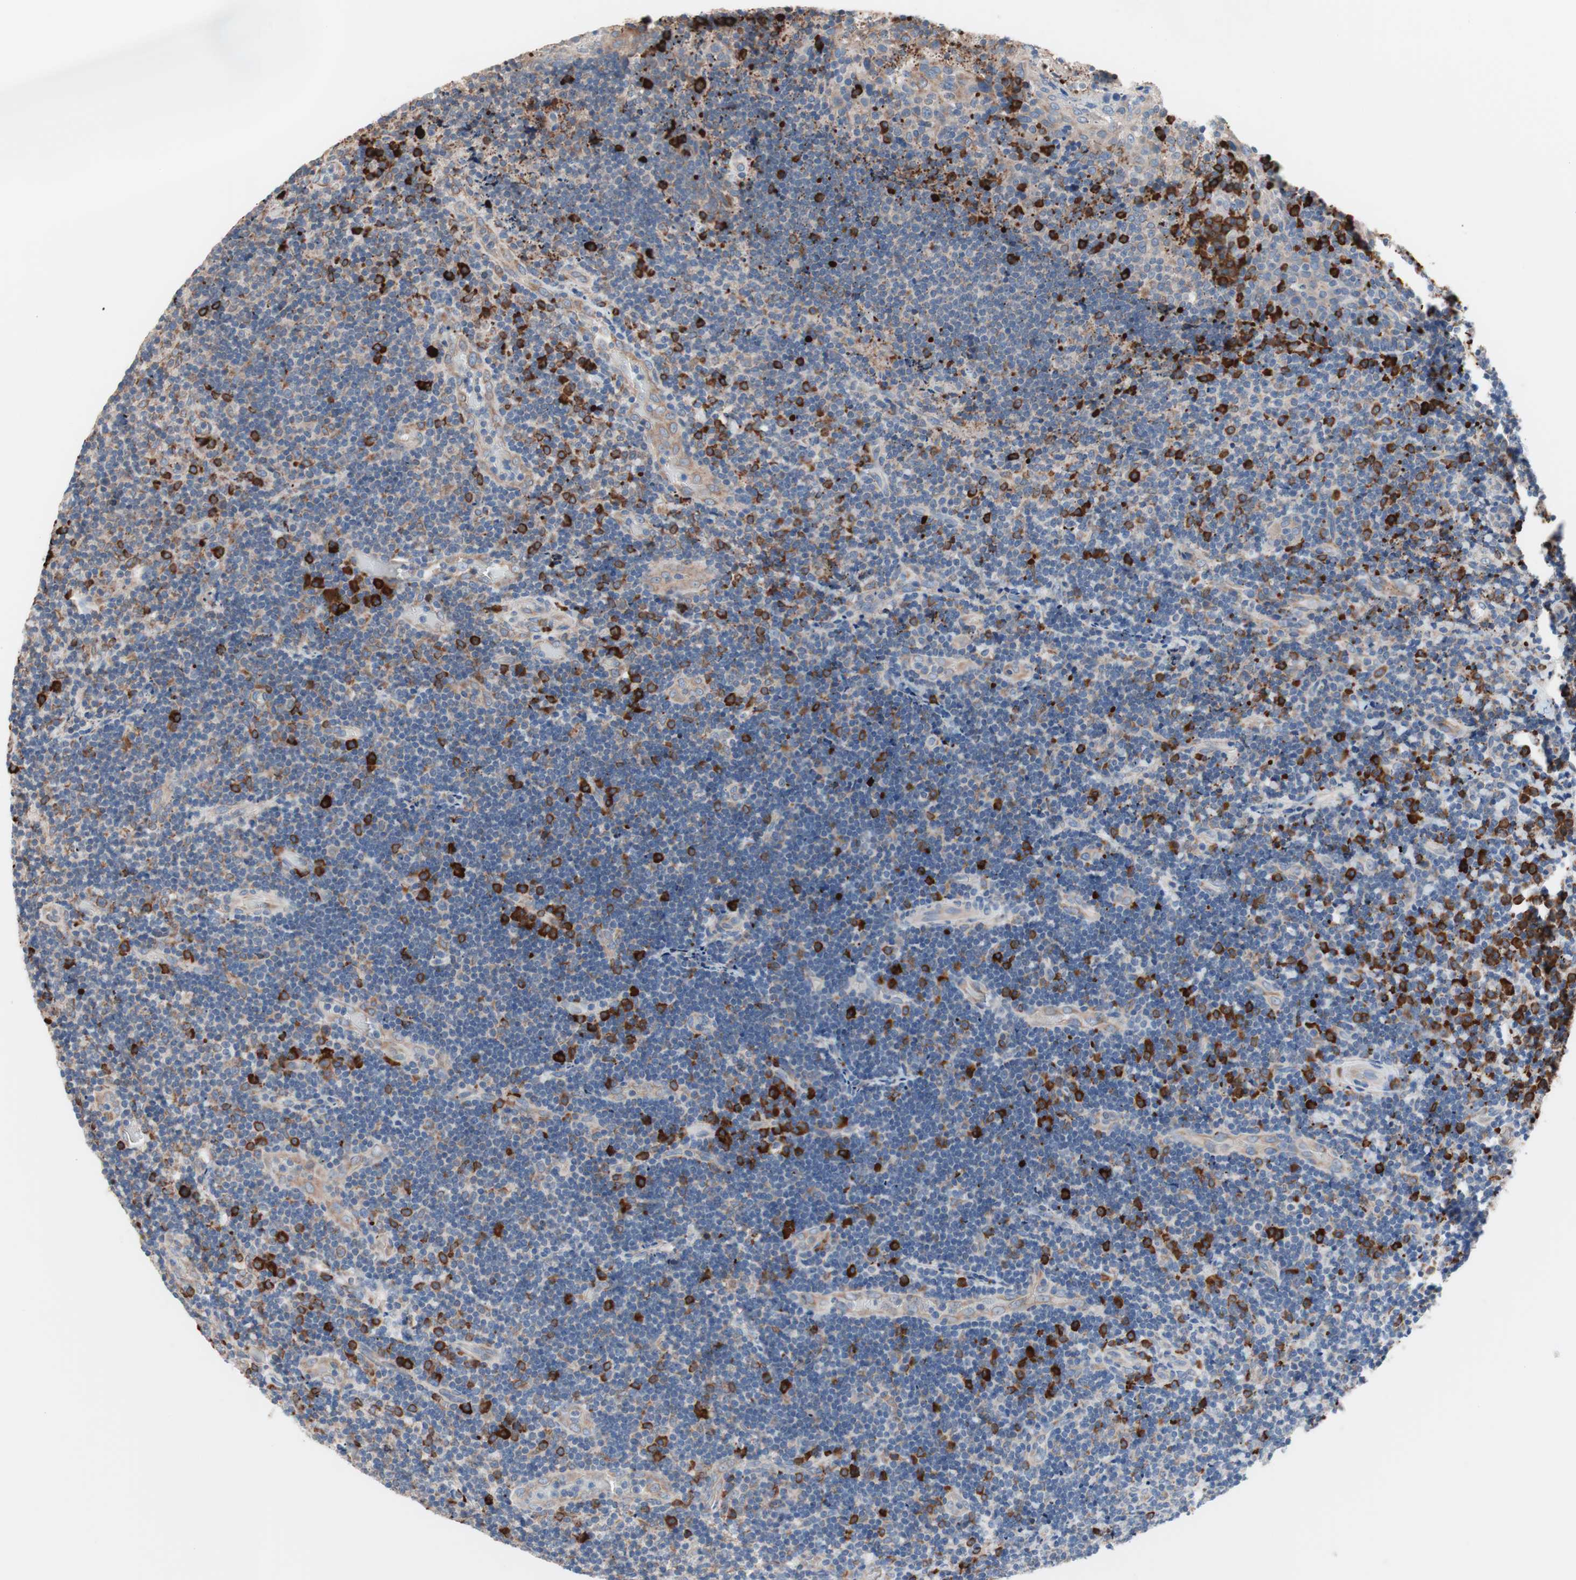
{"staining": {"intensity": "negative", "quantity": "none", "location": "none"}, "tissue": "lymphoma", "cell_type": "Tumor cells", "image_type": "cancer", "snomed": [{"axis": "morphology", "description": "Malignant lymphoma, non-Hodgkin's type, High grade"}, {"axis": "topography", "description": "Tonsil"}], "caption": "Malignant lymphoma, non-Hodgkin's type (high-grade) was stained to show a protein in brown. There is no significant expression in tumor cells.", "gene": "SLC27A4", "patient": {"sex": "female", "age": 36}}